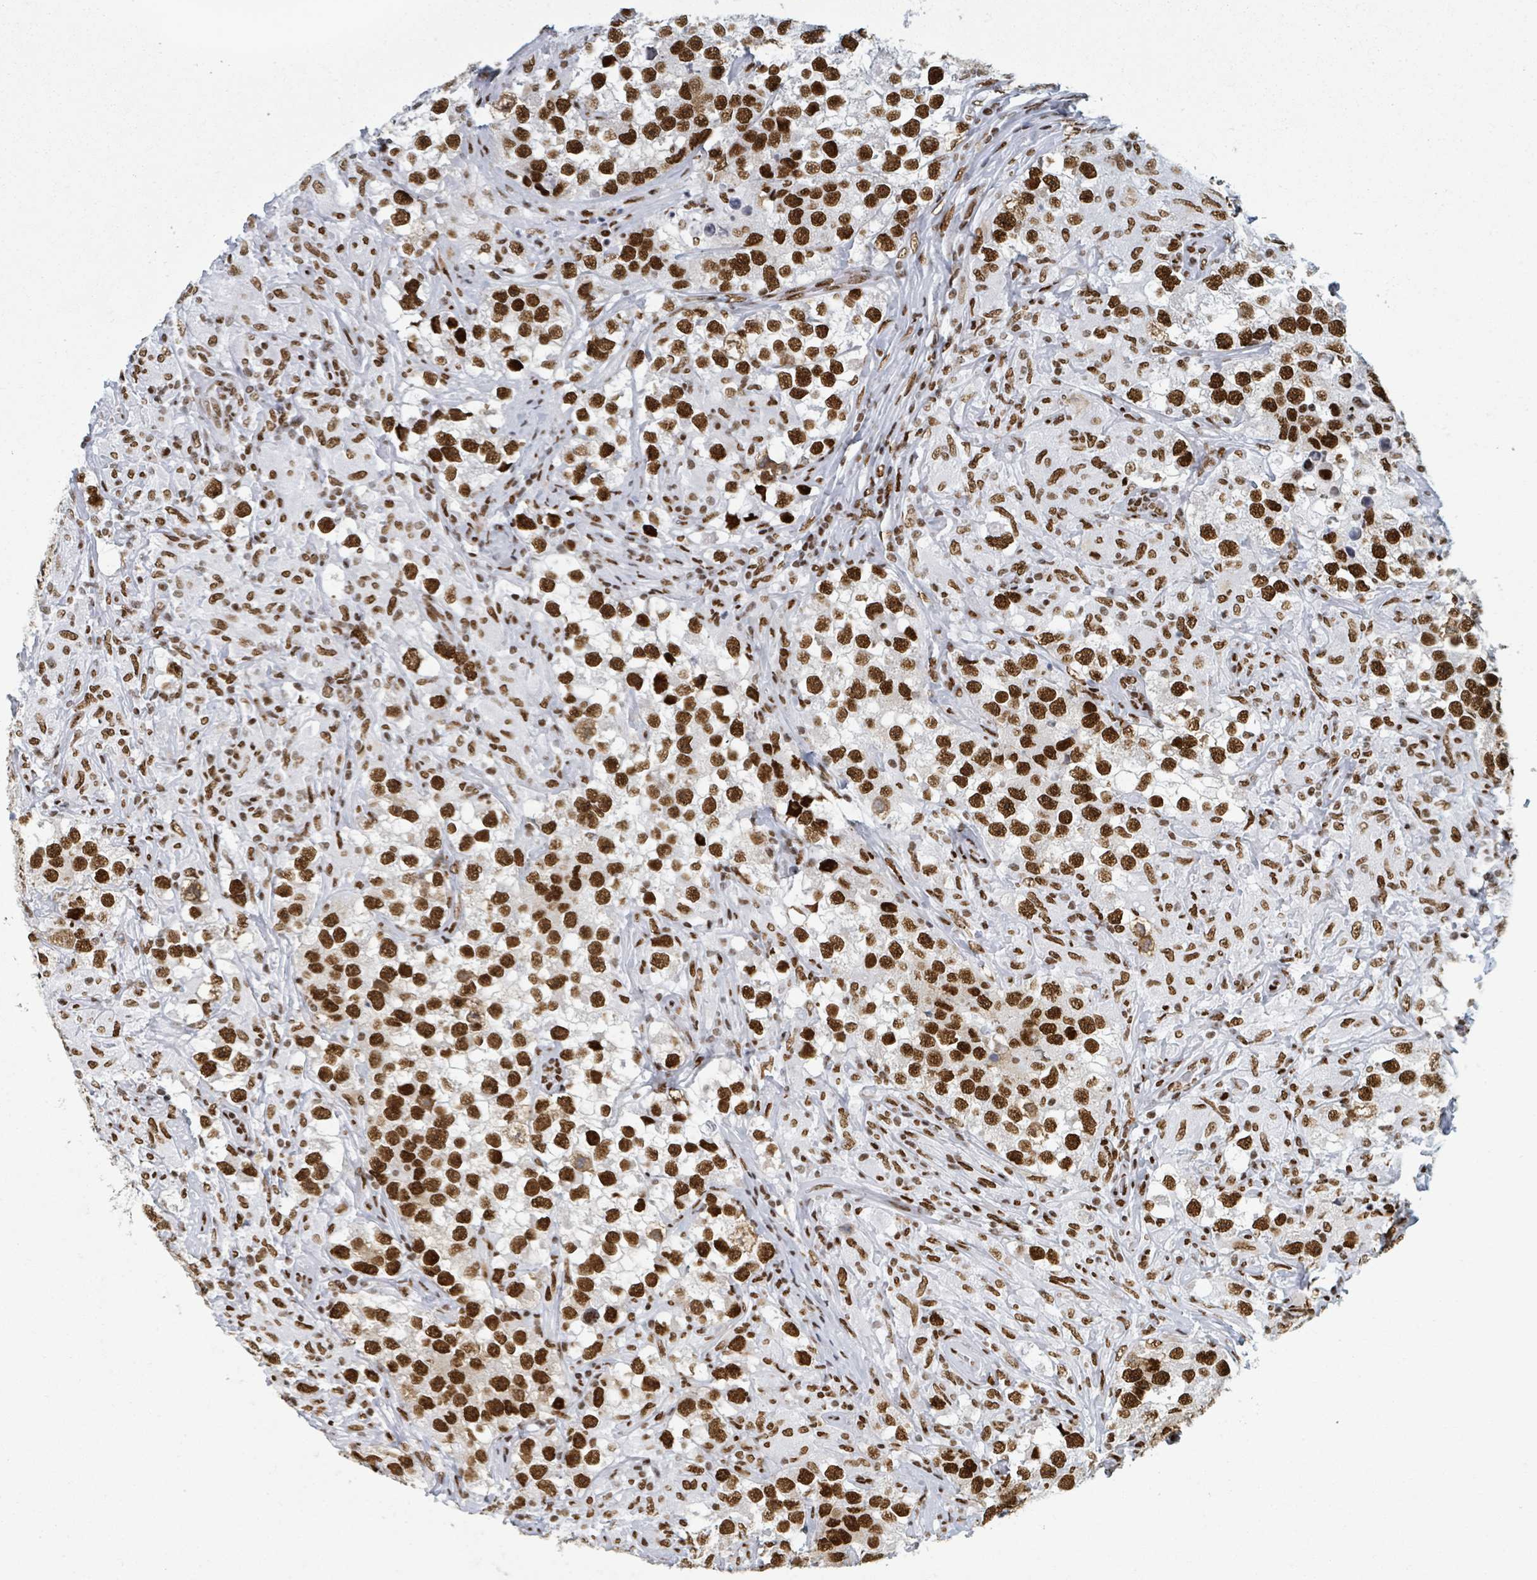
{"staining": {"intensity": "strong", "quantity": ">75%", "location": "nuclear"}, "tissue": "testis cancer", "cell_type": "Tumor cells", "image_type": "cancer", "snomed": [{"axis": "morphology", "description": "Seminoma, NOS"}, {"axis": "topography", "description": "Testis"}], "caption": "Protein expression analysis of testis cancer displays strong nuclear staining in about >75% of tumor cells. (DAB (3,3'-diaminobenzidine) = brown stain, brightfield microscopy at high magnification).", "gene": "DHX16", "patient": {"sex": "male", "age": 46}}